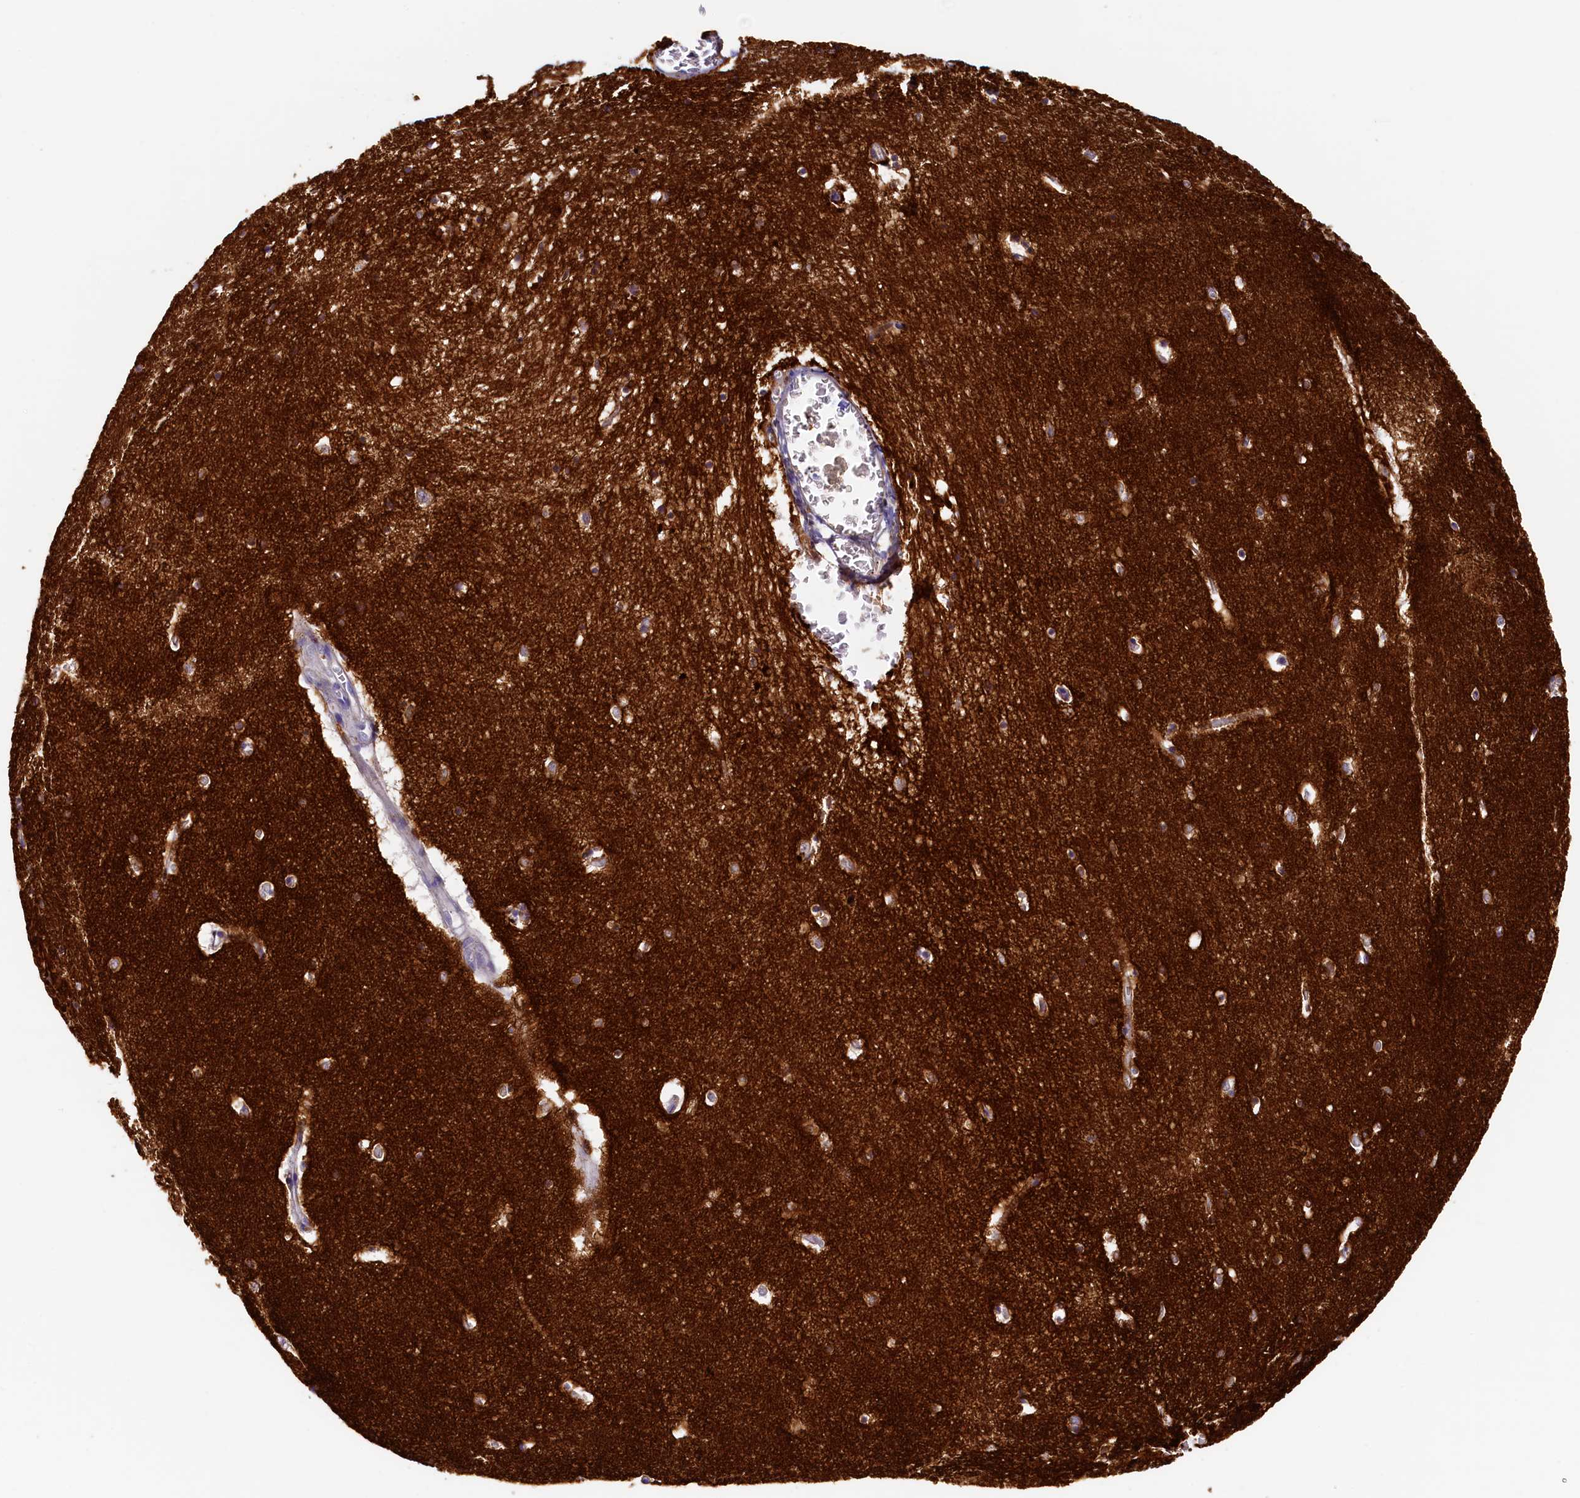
{"staining": {"intensity": "weak", "quantity": "<25%", "location": "cytoplasmic/membranous"}, "tissue": "hippocampus", "cell_type": "Glial cells", "image_type": "normal", "snomed": [{"axis": "morphology", "description": "Normal tissue, NOS"}, {"axis": "topography", "description": "Hippocampus"}], "caption": "Glial cells show no significant positivity in normal hippocampus. Nuclei are stained in blue.", "gene": "DTD1", "patient": {"sex": "female", "age": 64}}